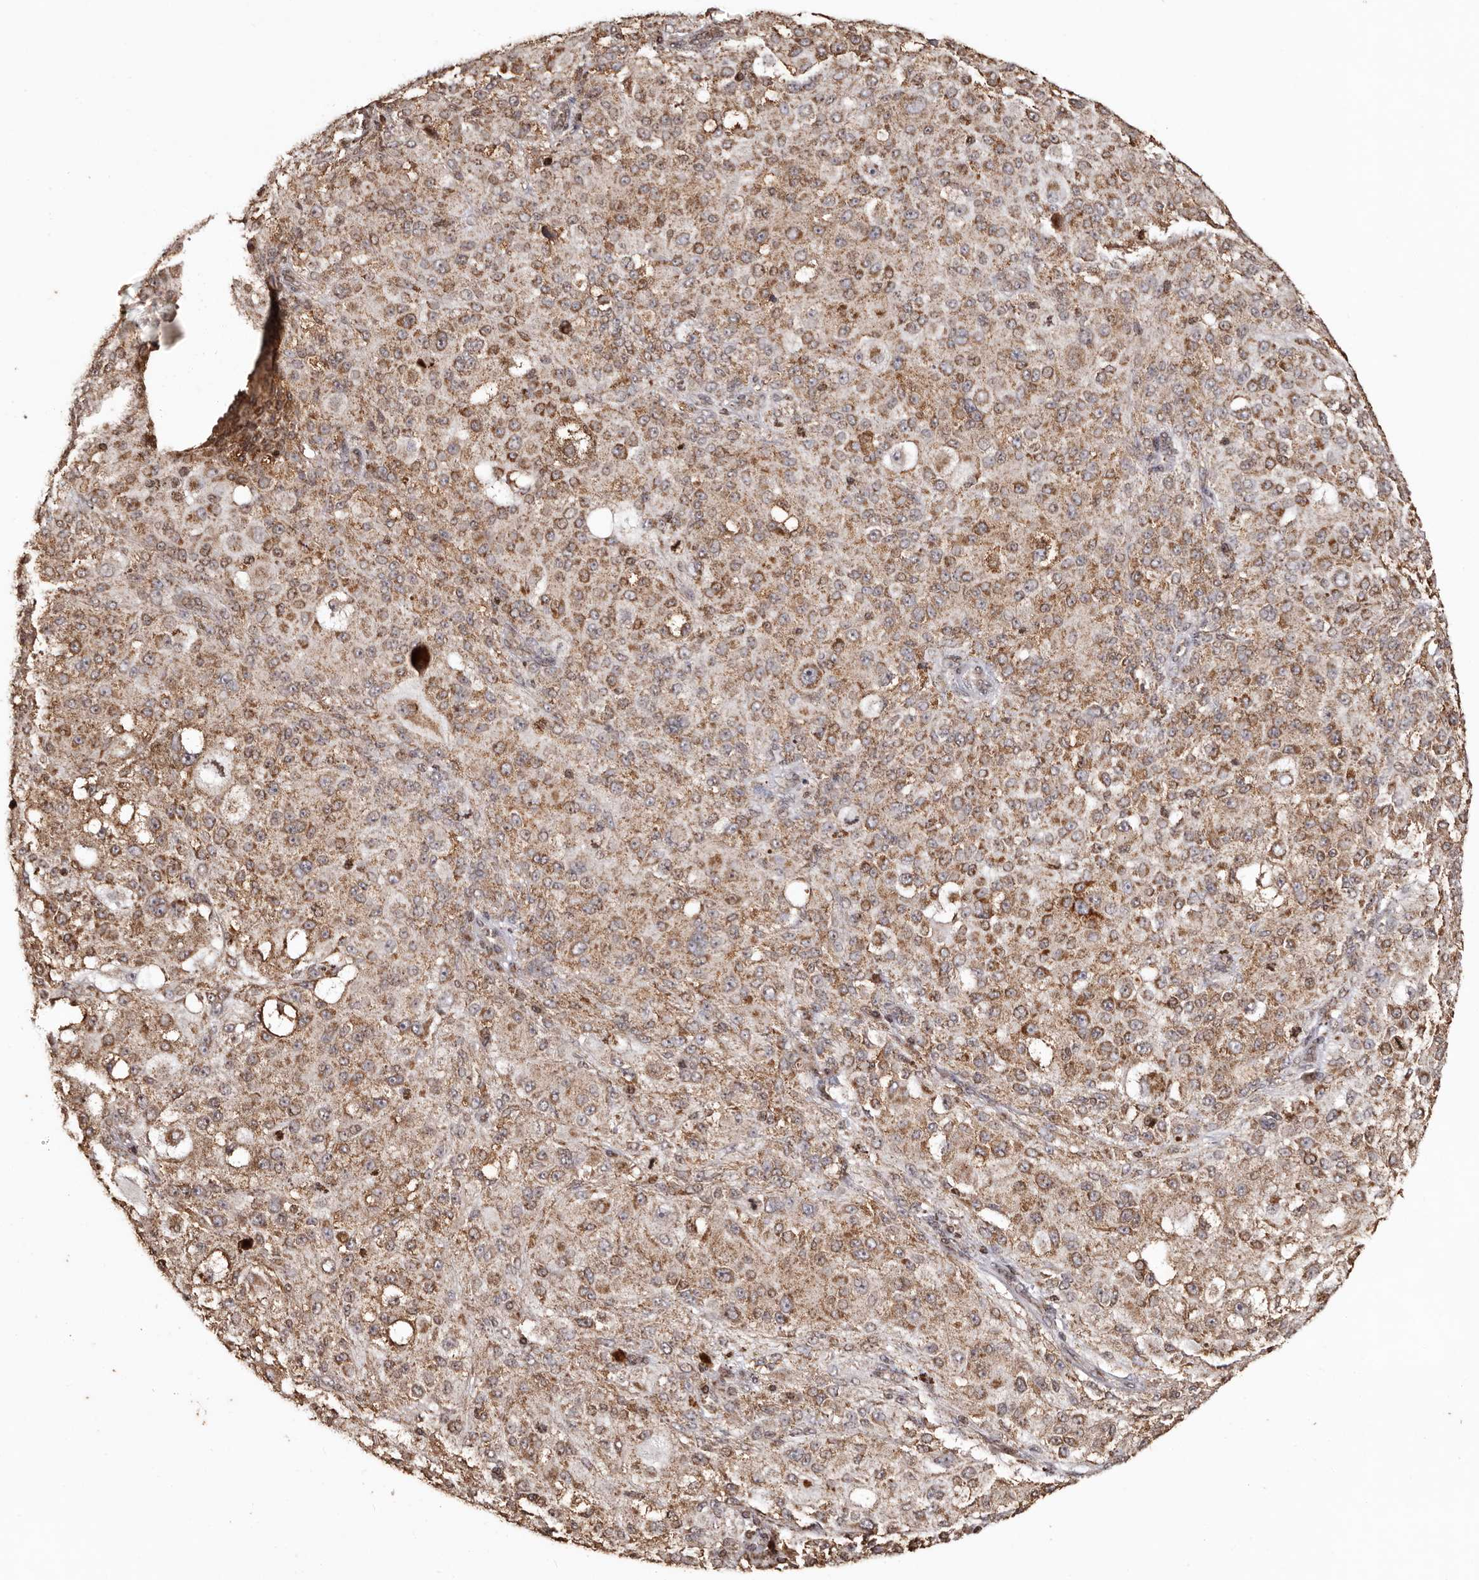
{"staining": {"intensity": "moderate", "quantity": ">75%", "location": "cytoplasmic/membranous"}, "tissue": "melanoma", "cell_type": "Tumor cells", "image_type": "cancer", "snomed": [{"axis": "morphology", "description": "Necrosis, NOS"}, {"axis": "morphology", "description": "Malignant melanoma, NOS"}, {"axis": "topography", "description": "Skin"}], "caption": "A brown stain shows moderate cytoplasmic/membranous expression of a protein in melanoma tumor cells.", "gene": "CCDC190", "patient": {"sex": "female", "age": 87}}